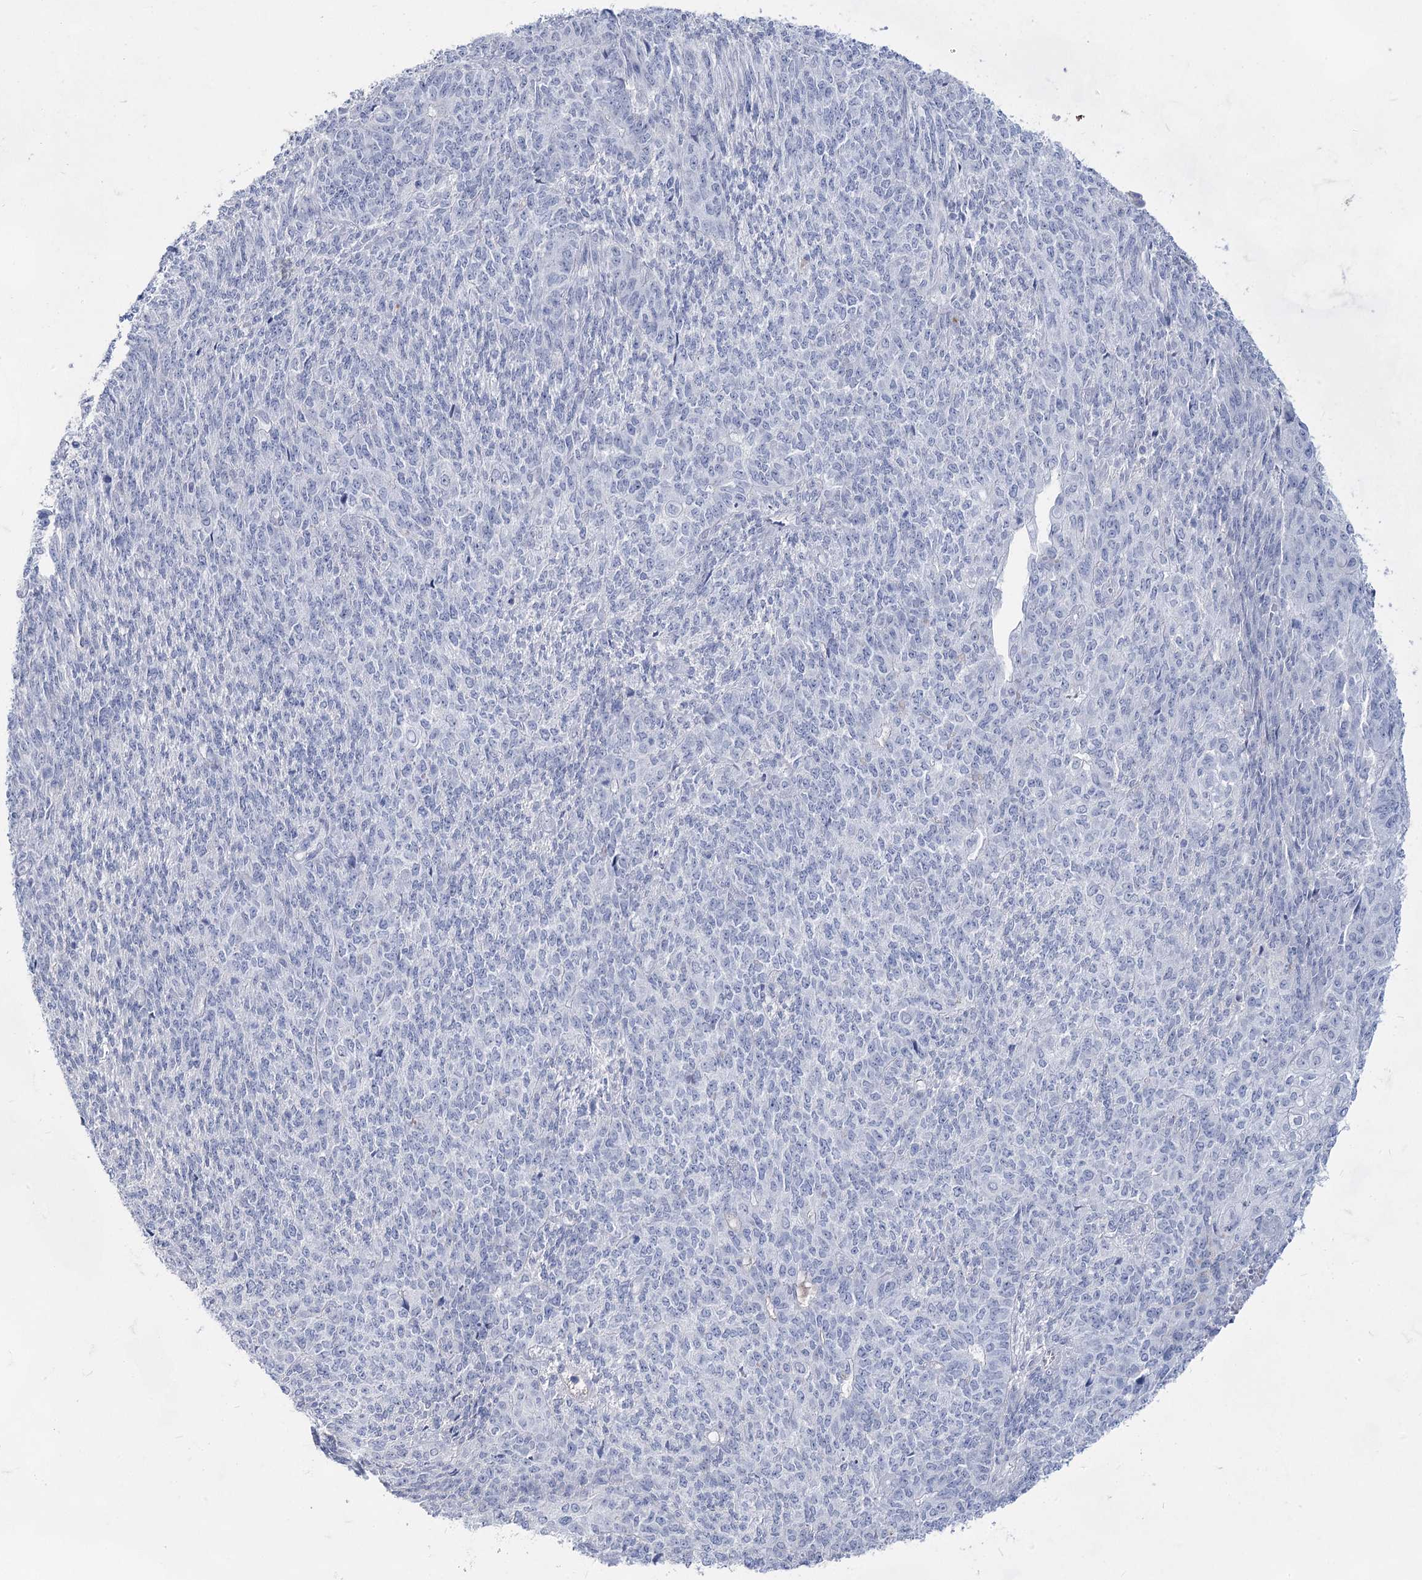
{"staining": {"intensity": "negative", "quantity": "none", "location": "none"}, "tissue": "endometrial cancer", "cell_type": "Tumor cells", "image_type": "cancer", "snomed": [{"axis": "morphology", "description": "Adenocarcinoma, NOS"}, {"axis": "topography", "description": "Endometrium"}], "caption": "There is no significant staining in tumor cells of endometrial adenocarcinoma. (IHC, brightfield microscopy, high magnification).", "gene": "ACRV1", "patient": {"sex": "female", "age": 32}}